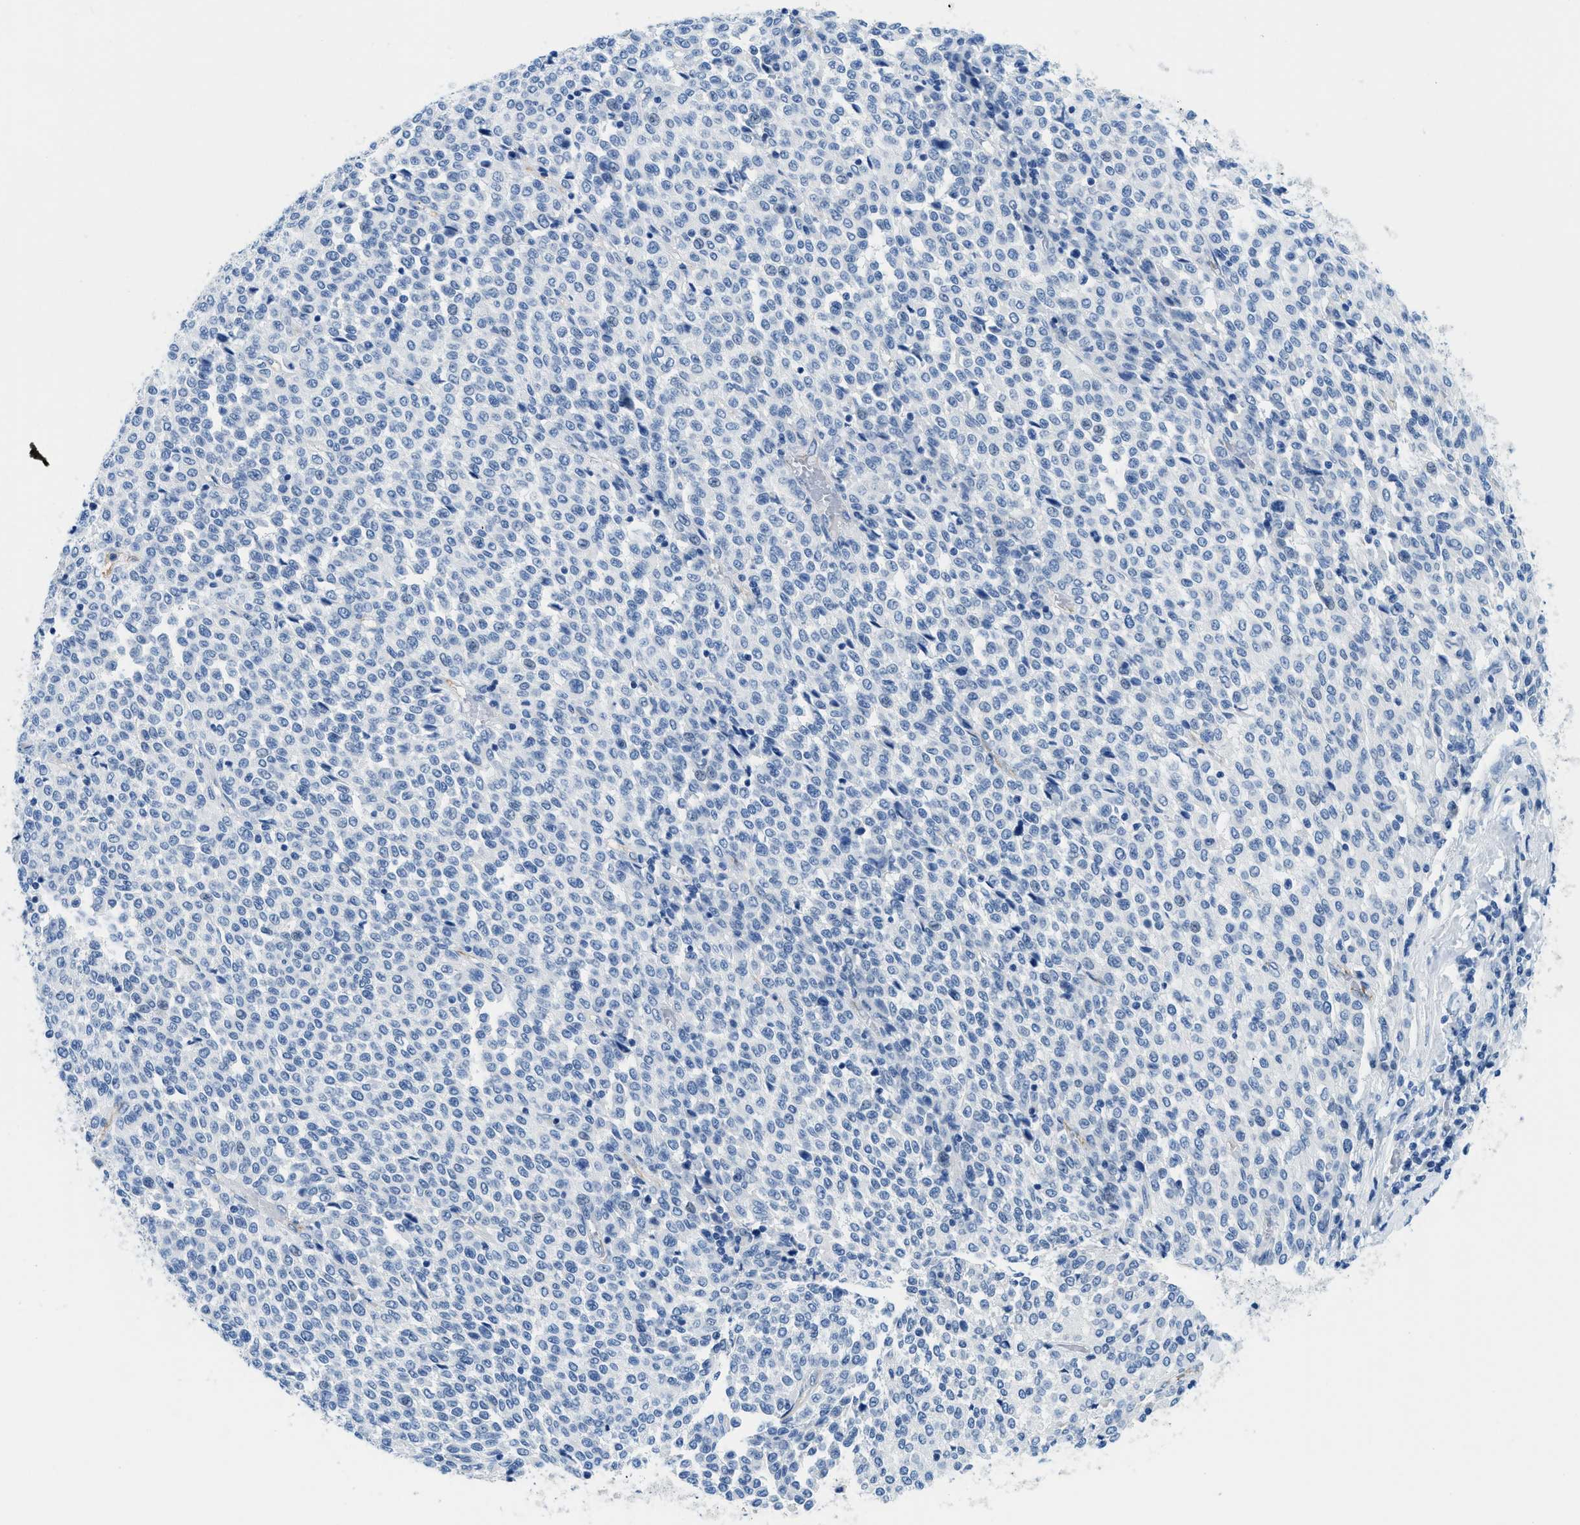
{"staining": {"intensity": "negative", "quantity": "none", "location": "none"}, "tissue": "melanoma", "cell_type": "Tumor cells", "image_type": "cancer", "snomed": [{"axis": "morphology", "description": "Malignant melanoma, Metastatic site"}, {"axis": "topography", "description": "Pancreas"}], "caption": "Immunohistochemistry (IHC) micrograph of neoplastic tissue: human melanoma stained with DAB (3,3'-diaminobenzidine) shows no significant protein positivity in tumor cells.", "gene": "MBL2", "patient": {"sex": "female", "age": 30}}